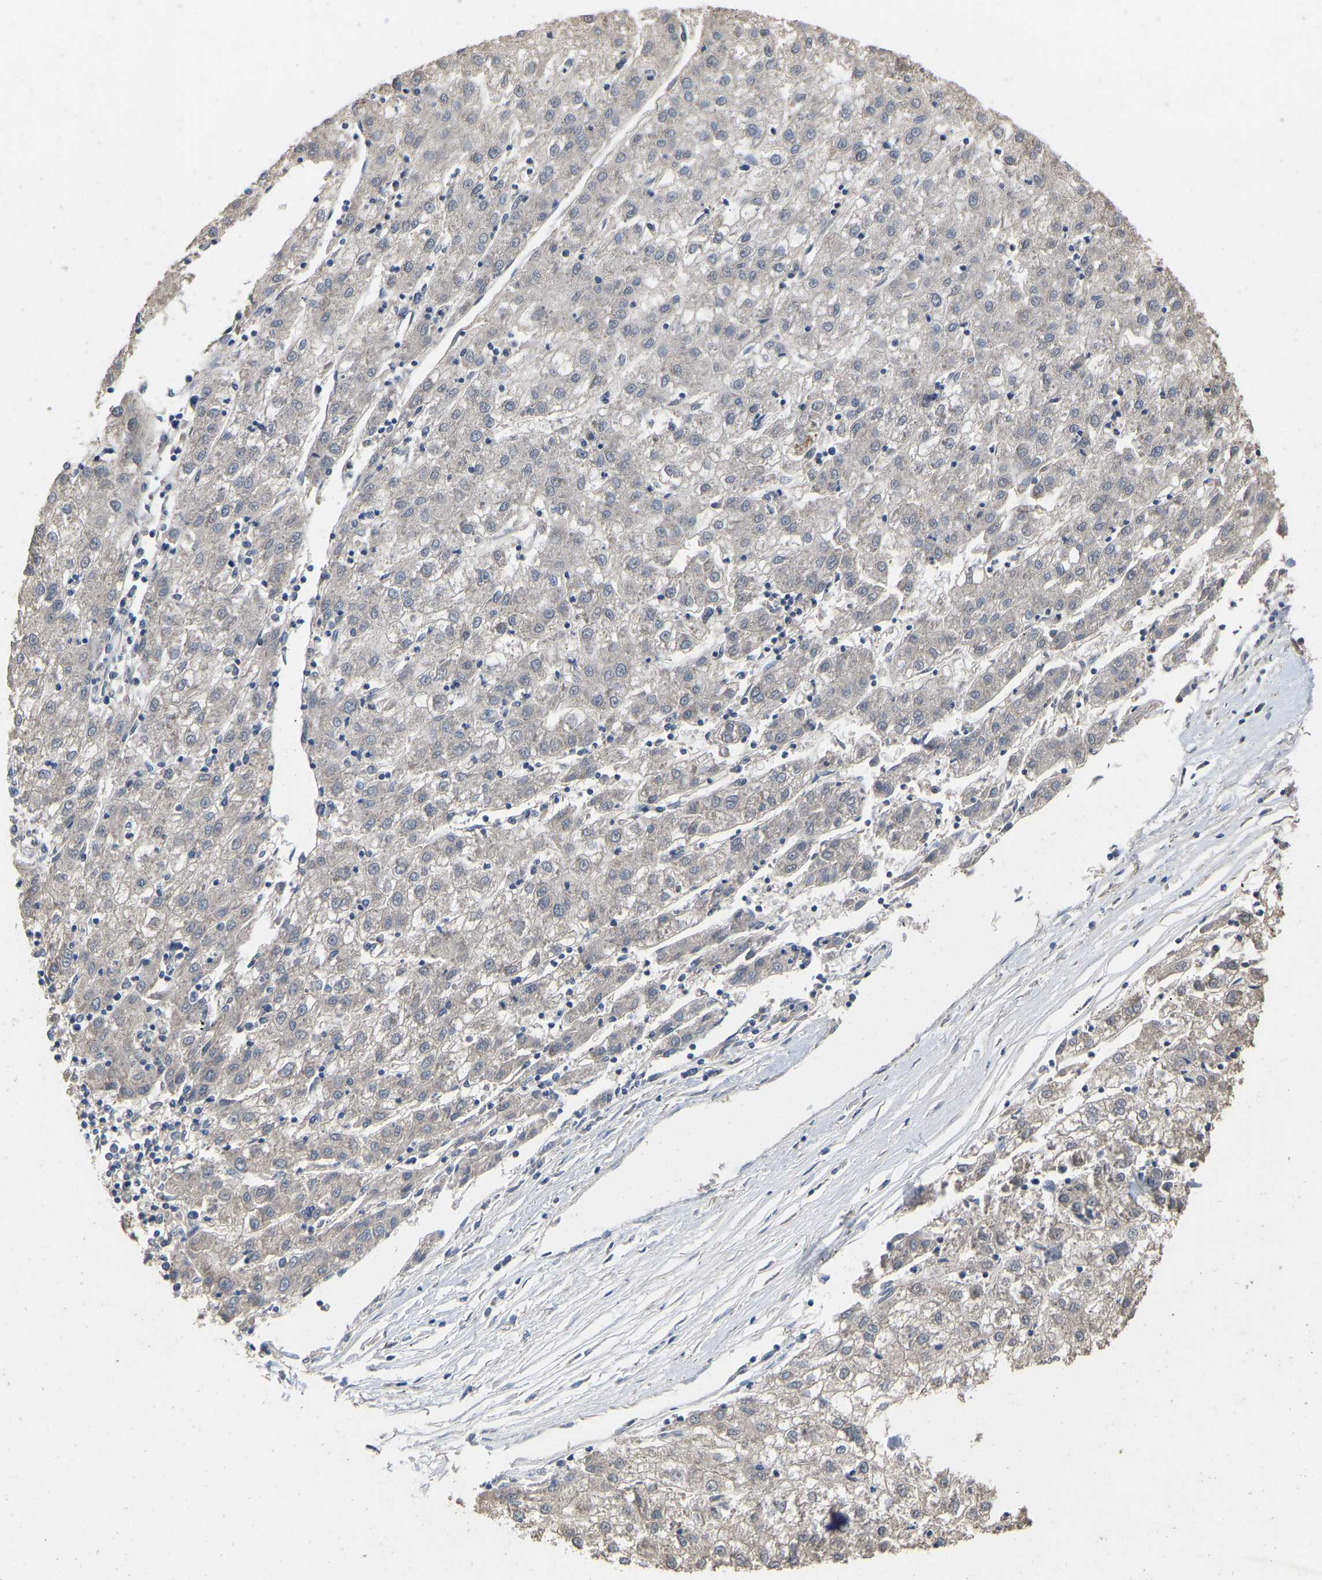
{"staining": {"intensity": "negative", "quantity": "none", "location": "none"}, "tissue": "liver cancer", "cell_type": "Tumor cells", "image_type": "cancer", "snomed": [{"axis": "morphology", "description": "Carcinoma, Hepatocellular, NOS"}, {"axis": "topography", "description": "Liver"}], "caption": "This is a micrograph of immunohistochemistry staining of hepatocellular carcinoma (liver), which shows no expression in tumor cells. Brightfield microscopy of immunohistochemistry (IHC) stained with DAB (3,3'-diaminobenzidine) (brown) and hematoxylin (blue), captured at high magnification.", "gene": "QKI", "patient": {"sex": "male", "age": 72}}